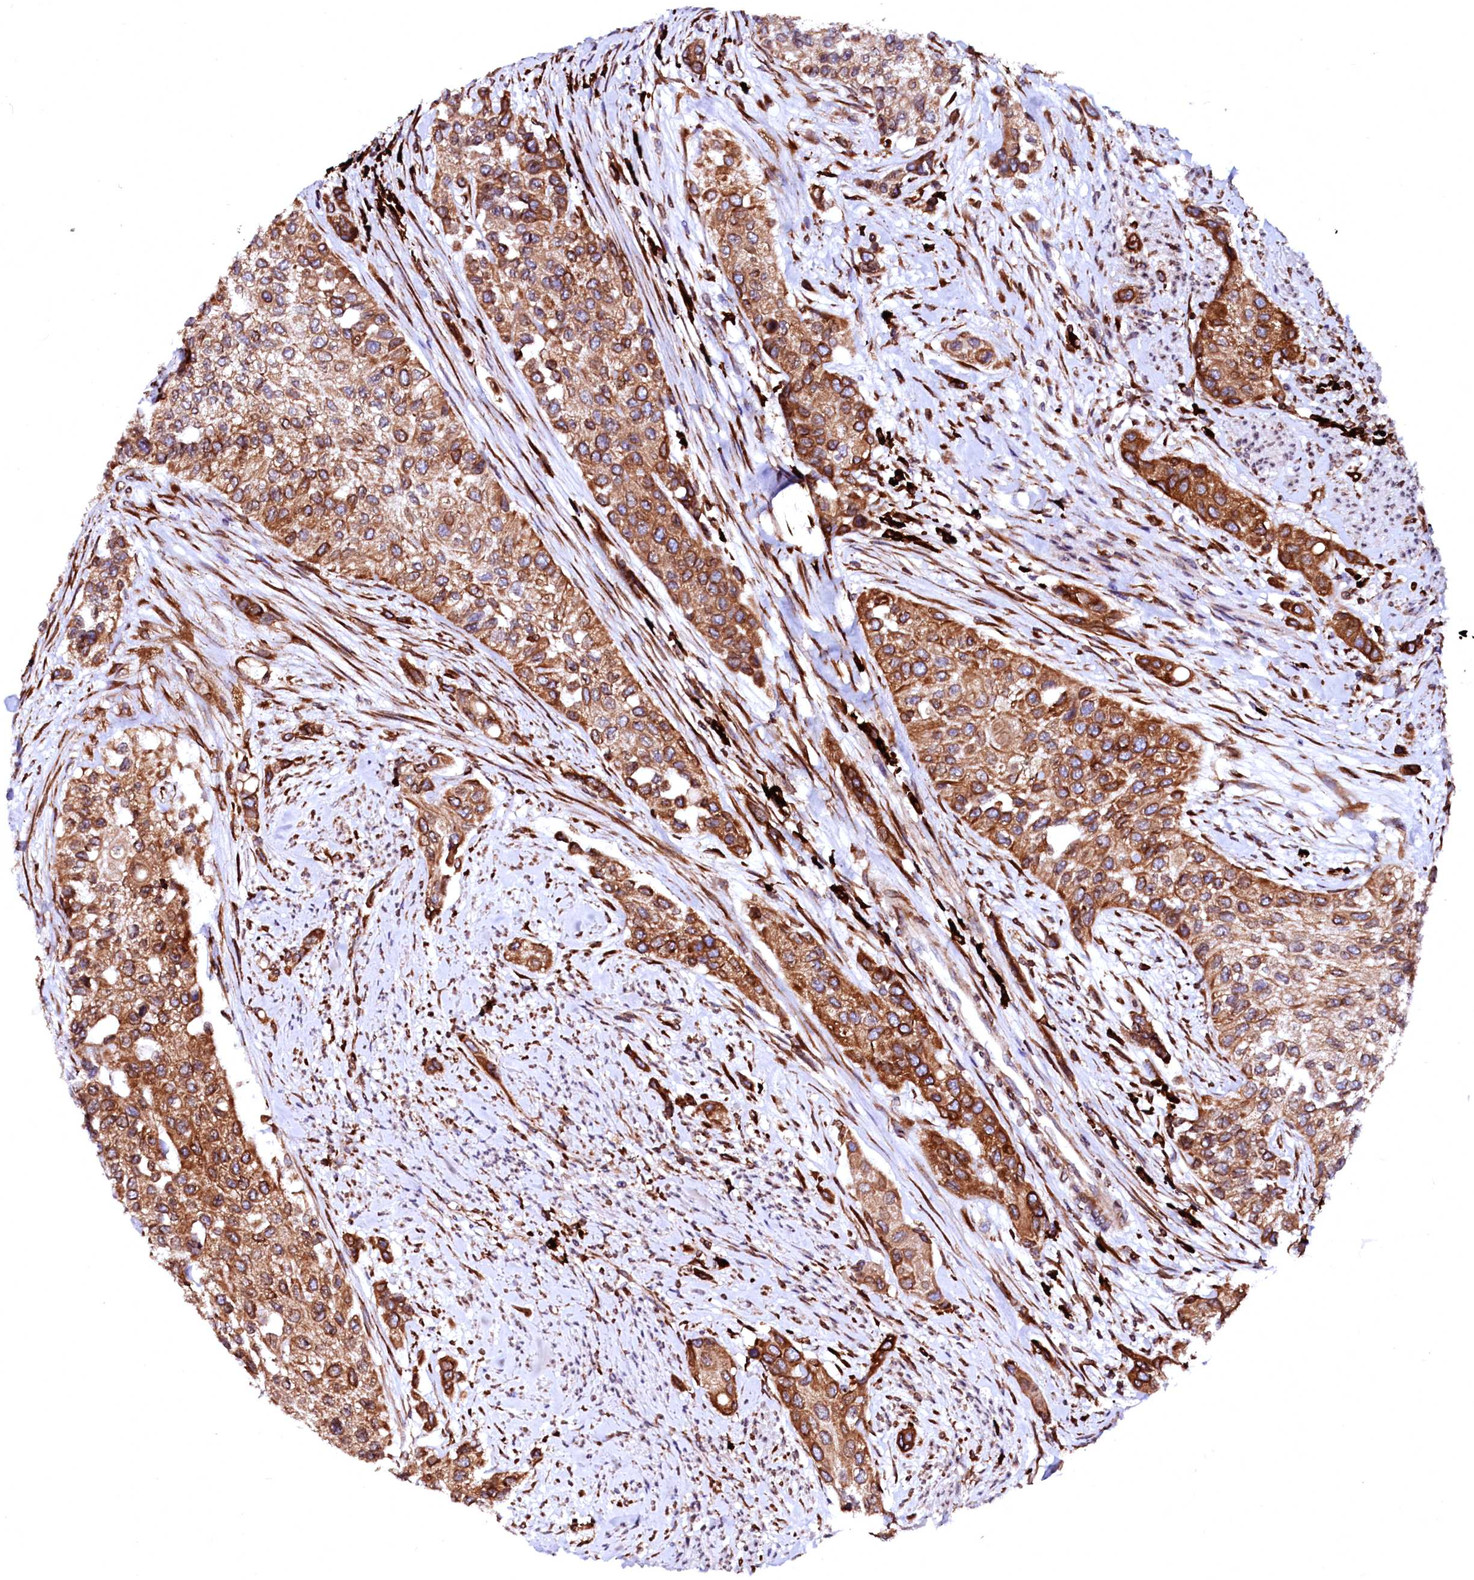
{"staining": {"intensity": "strong", "quantity": ">75%", "location": "cytoplasmic/membranous"}, "tissue": "urothelial cancer", "cell_type": "Tumor cells", "image_type": "cancer", "snomed": [{"axis": "morphology", "description": "Normal tissue, NOS"}, {"axis": "morphology", "description": "Urothelial carcinoma, High grade"}, {"axis": "topography", "description": "Vascular tissue"}, {"axis": "topography", "description": "Urinary bladder"}], "caption": "Immunohistochemical staining of human urothelial cancer shows high levels of strong cytoplasmic/membranous expression in about >75% of tumor cells.", "gene": "DERL1", "patient": {"sex": "female", "age": 56}}